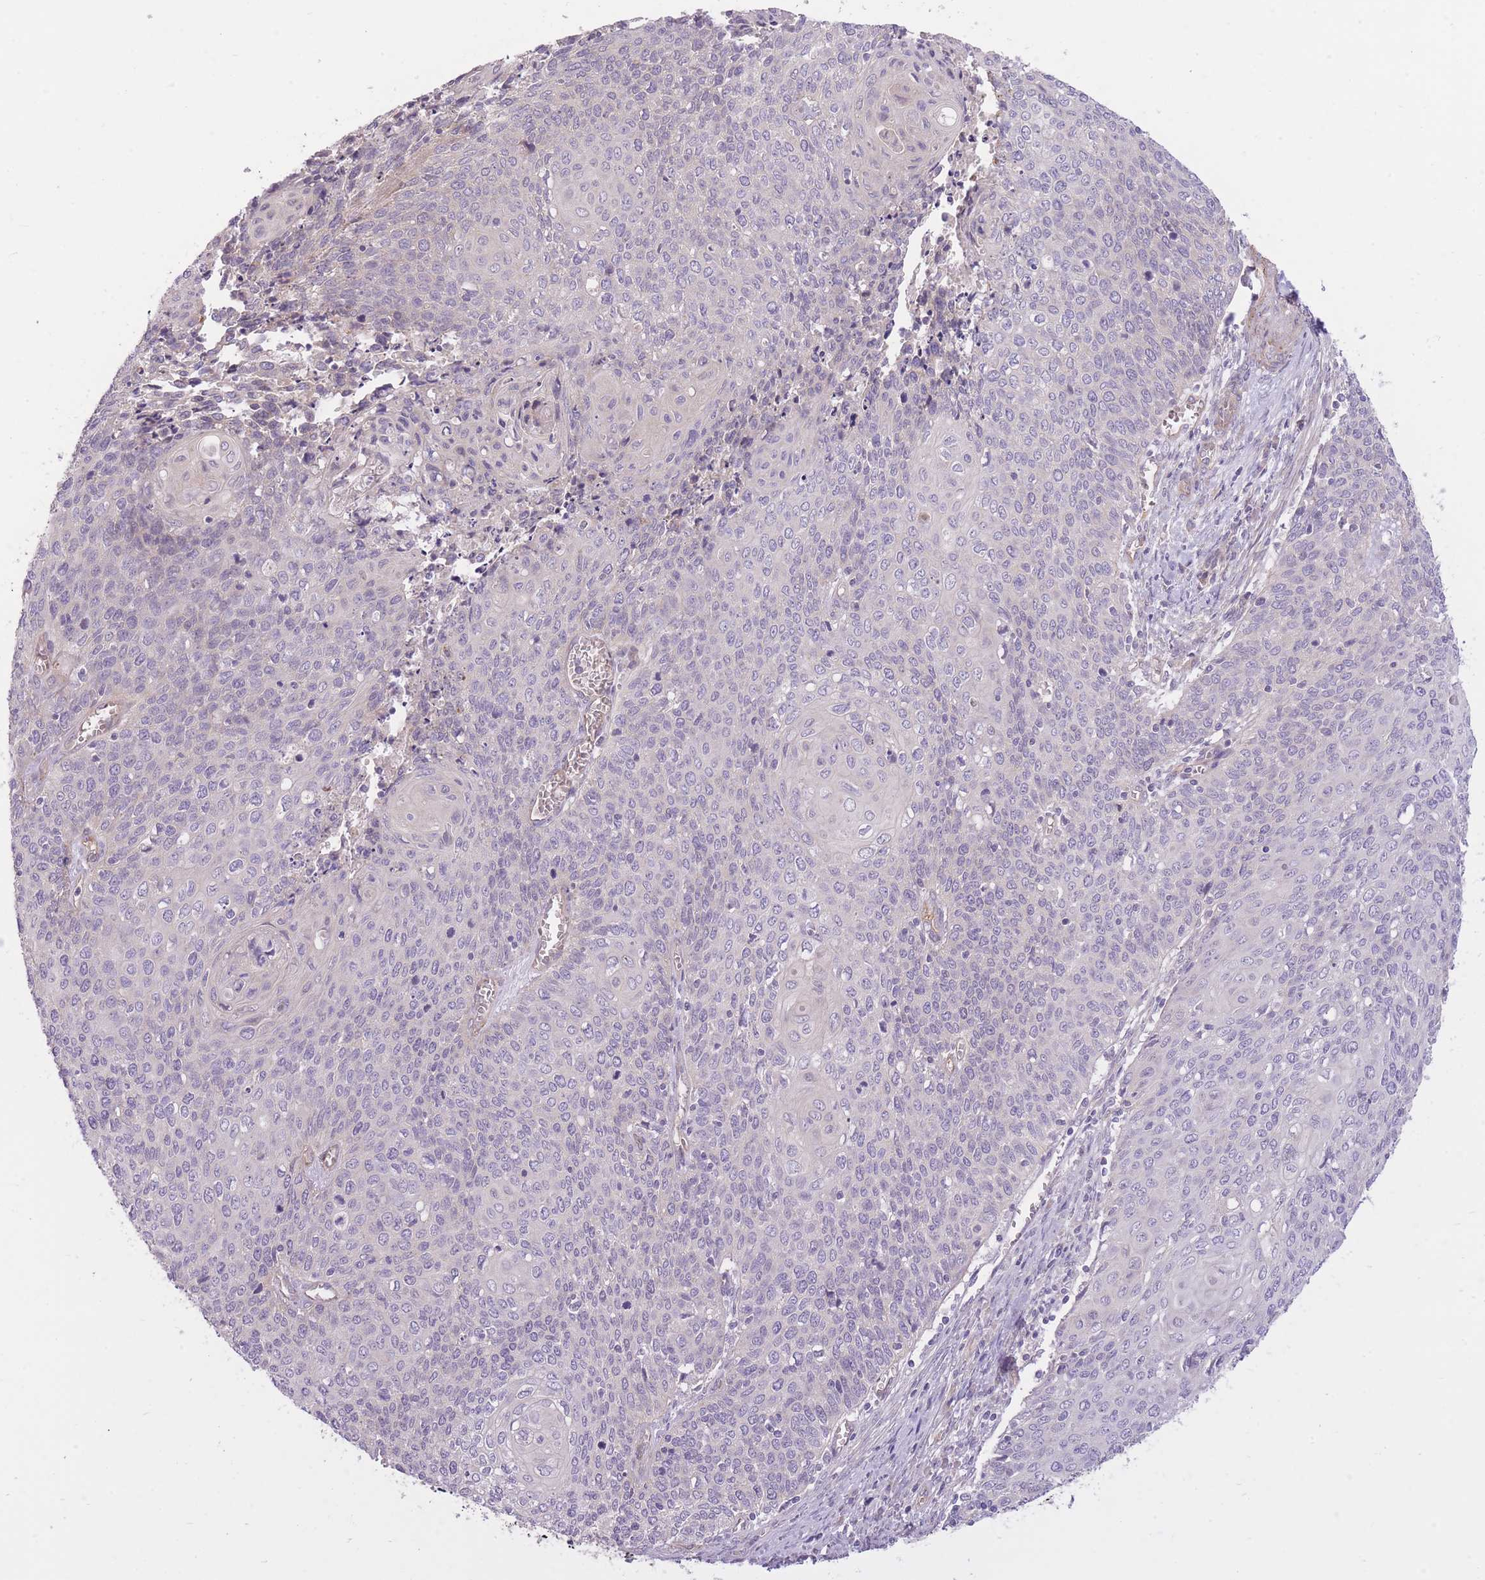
{"staining": {"intensity": "negative", "quantity": "none", "location": "none"}, "tissue": "cervical cancer", "cell_type": "Tumor cells", "image_type": "cancer", "snomed": [{"axis": "morphology", "description": "Squamous cell carcinoma, NOS"}, {"axis": "topography", "description": "Cervix"}], "caption": "Tumor cells show no significant staining in squamous cell carcinoma (cervical). Brightfield microscopy of immunohistochemistry stained with DAB (brown) and hematoxylin (blue), captured at high magnification.", "gene": "REV1", "patient": {"sex": "female", "age": 39}}